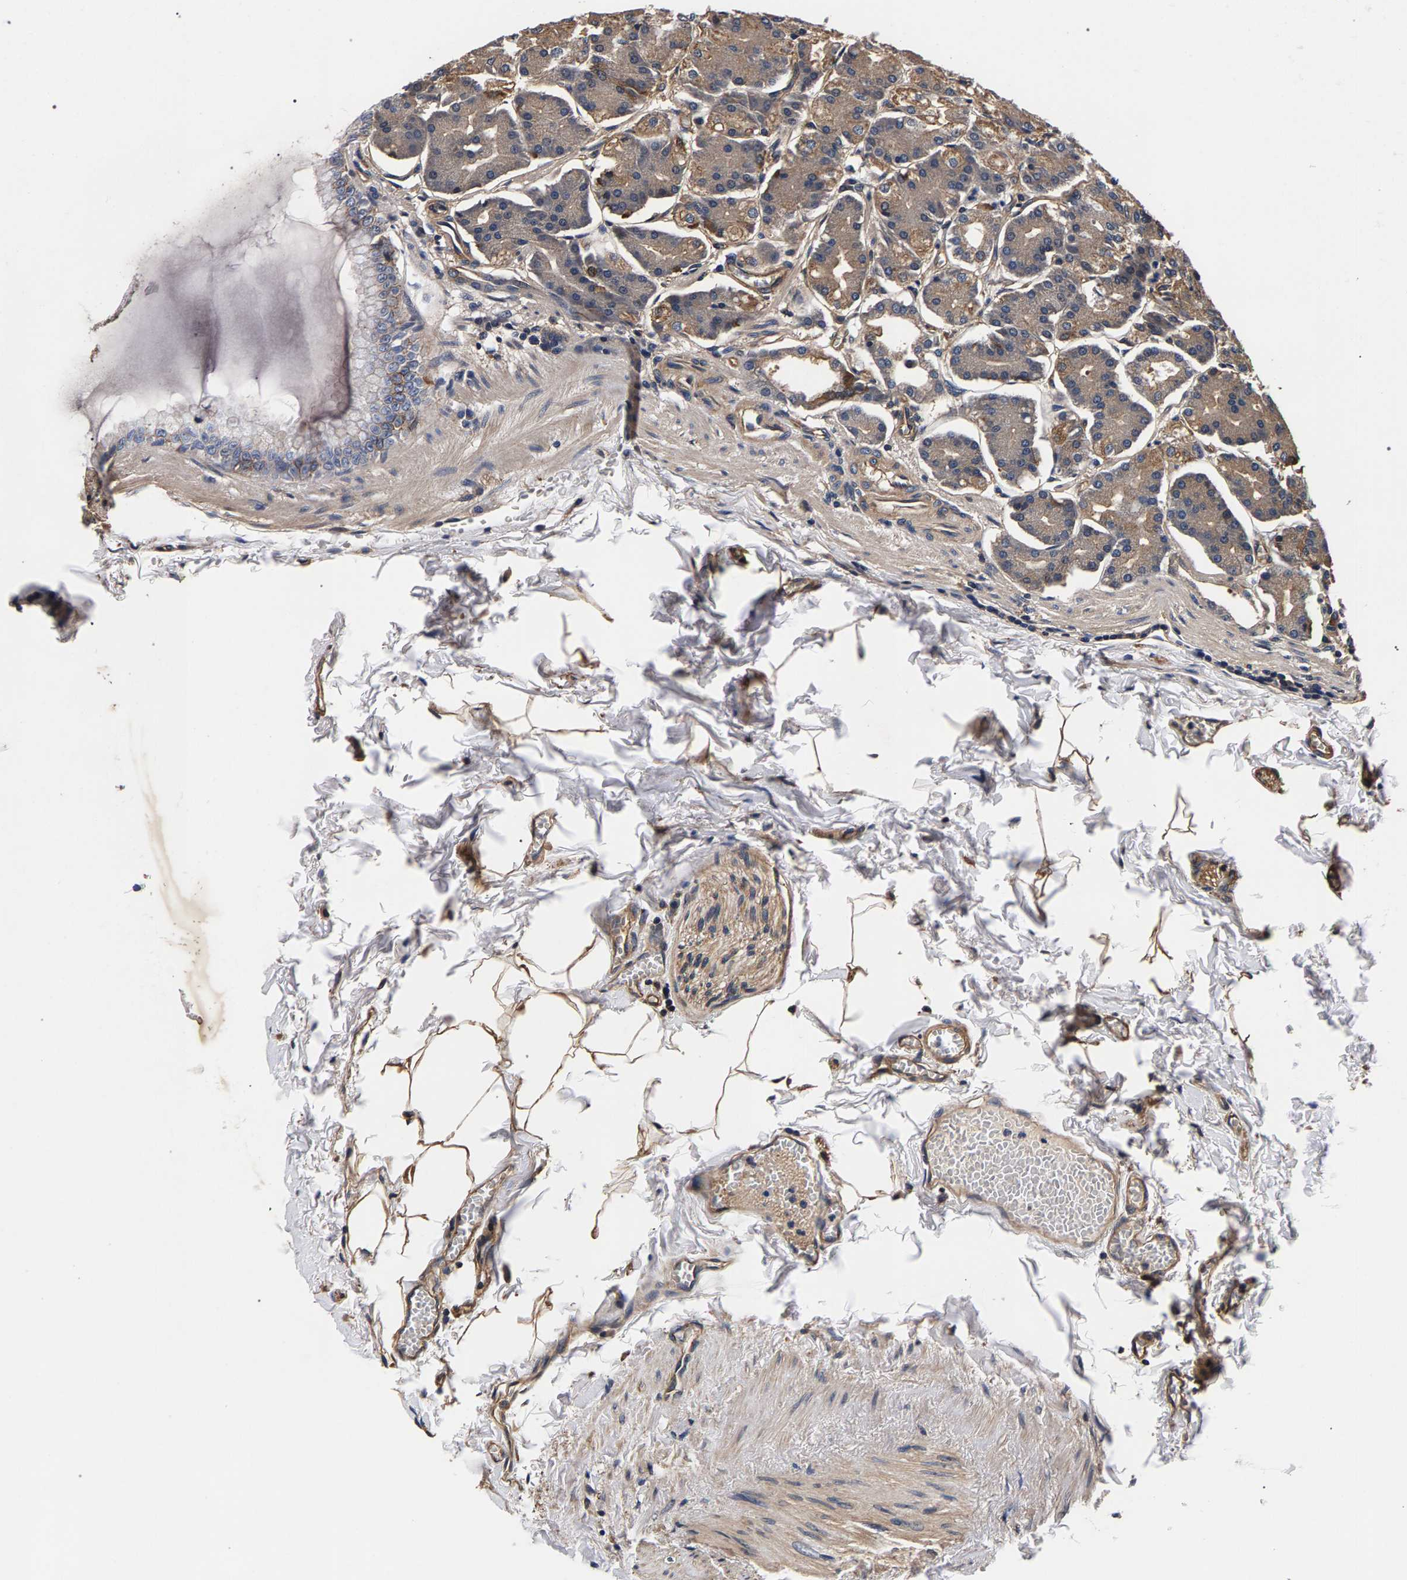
{"staining": {"intensity": "moderate", "quantity": ">75%", "location": "cytoplasmic/membranous"}, "tissue": "stomach", "cell_type": "Glandular cells", "image_type": "normal", "snomed": [{"axis": "morphology", "description": "Normal tissue, NOS"}, {"axis": "topography", "description": "Stomach, lower"}], "caption": "Protein staining displays moderate cytoplasmic/membranous staining in approximately >75% of glandular cells in normal stomach.", "gene": "MARCHF7", "patient": {"sex": "male", "age": 71}}